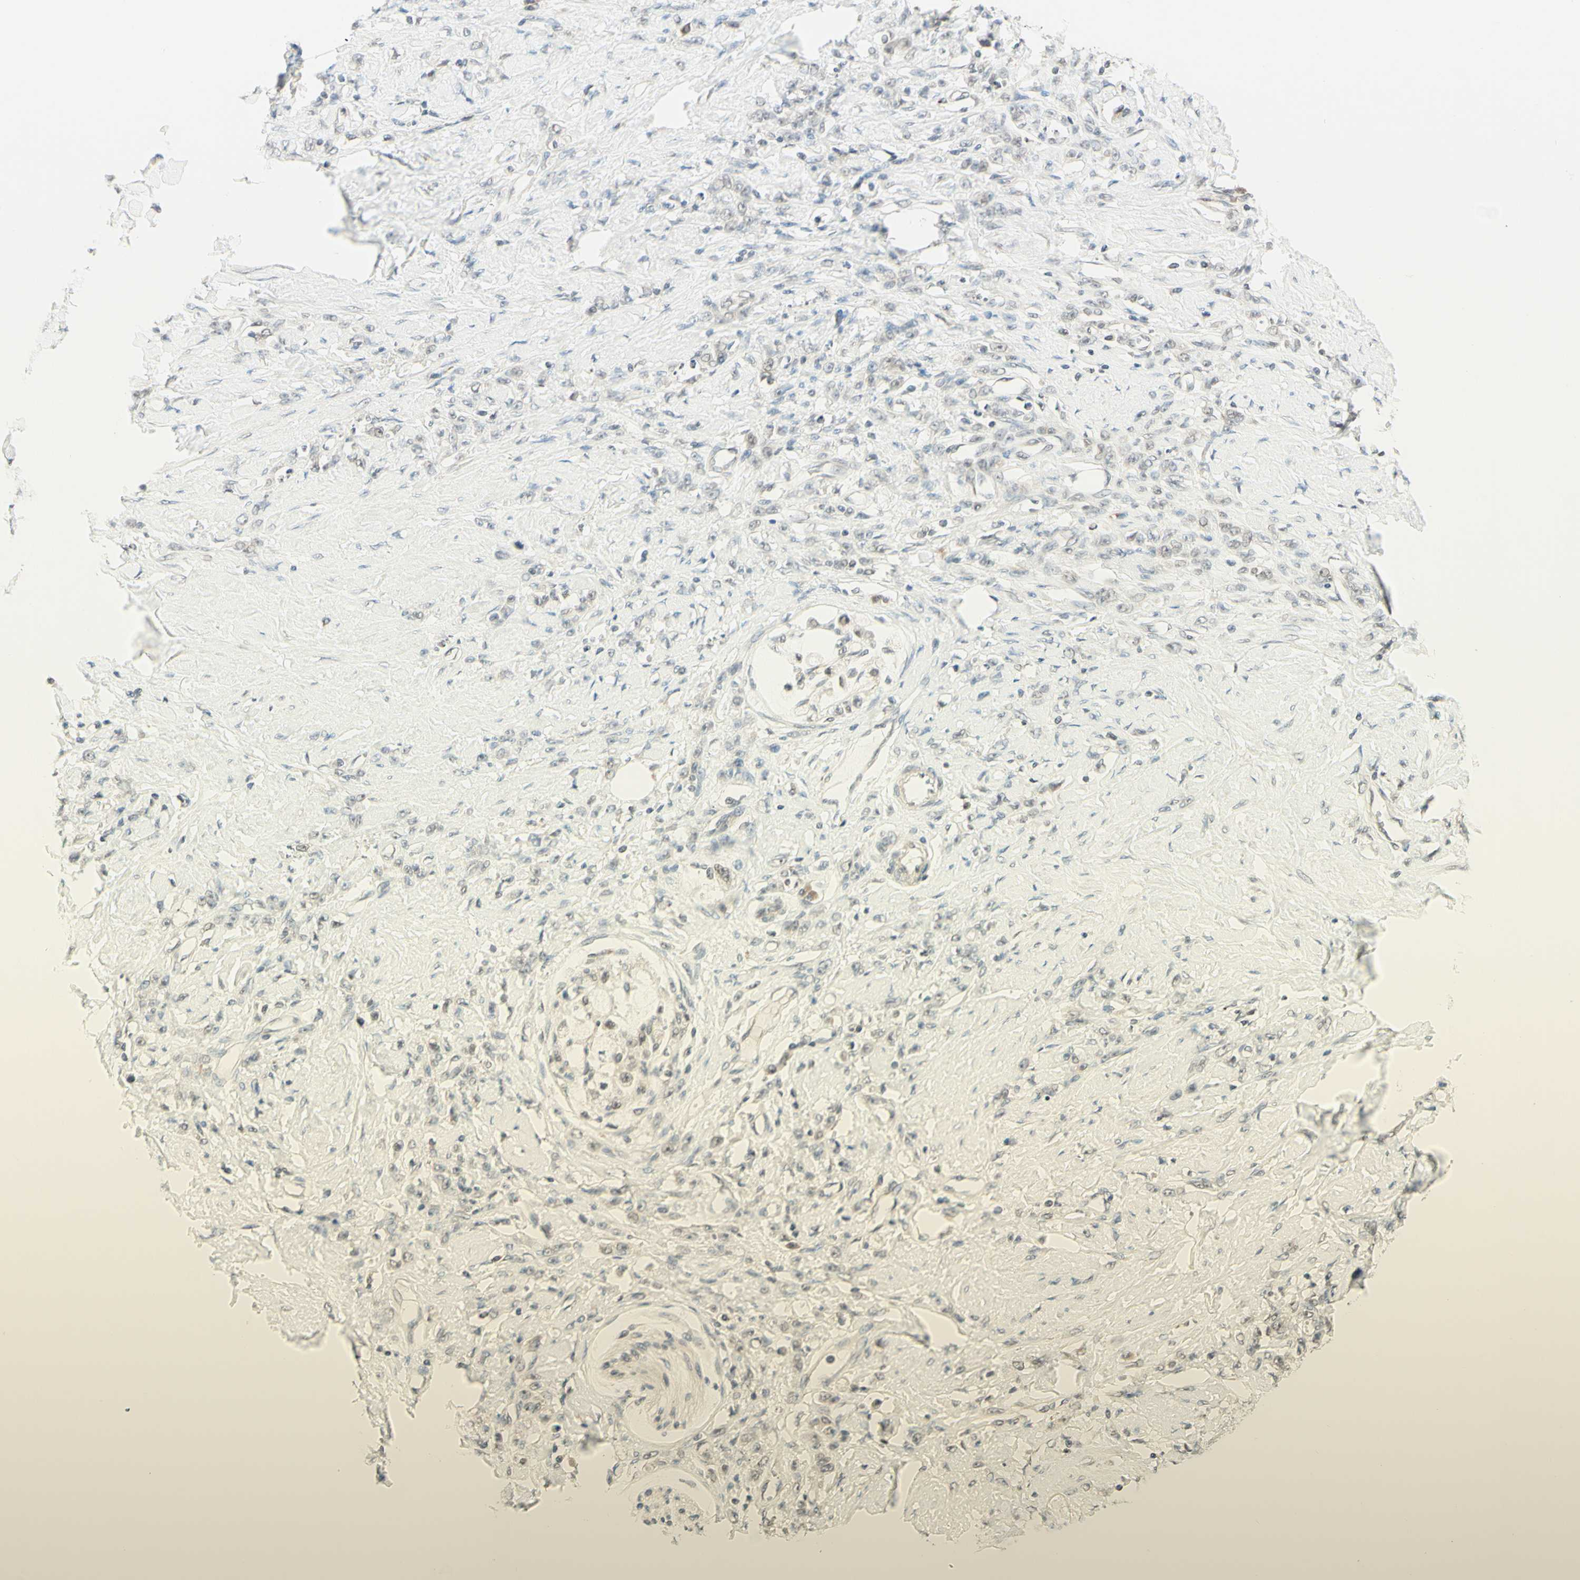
{"staining": {"intensity": "negative", "quantity": "none", "location": "none"}, "tissue": "stomach cancer", "cell_type": "Tumor cells", "image_type": "cancer", "snomed": [{"axis": "morphology", "description": "Adenocarcinoma, NOS"}, {"axis": "topography", "description": "Stomach"}], "caption": "This is an immunohistochemistry (IHC) histopathology image of human stomach cancer. There is no positivity in tumor cells.", "gene": "ZW10", "patient": {"sex": "male", "age": 82}}